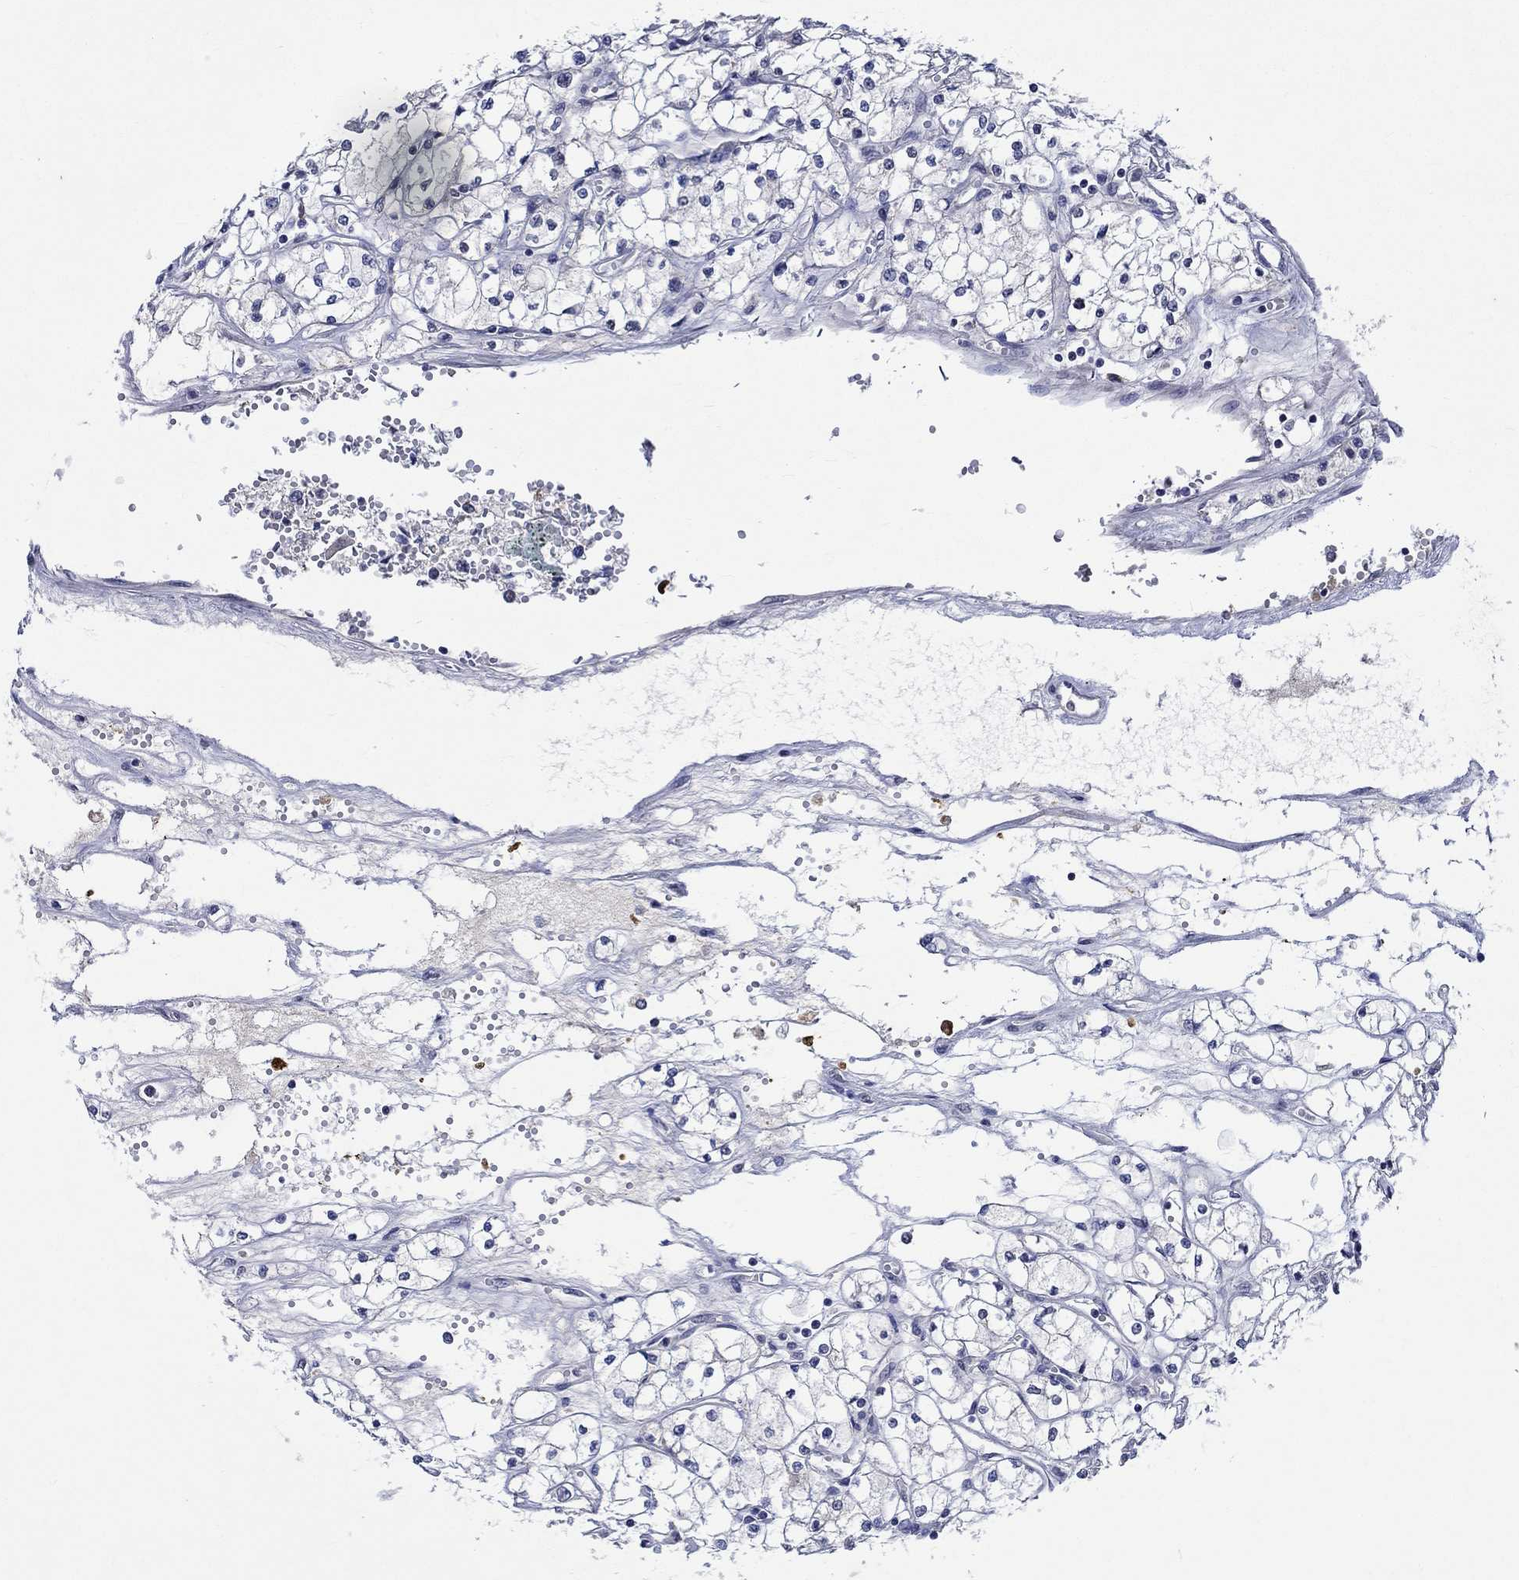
{"staining": {"intensity": "negative", "quantity": "none", "location": "none"}, "tissue": "renal cancer", "cell_type": "Tumor cells", "image_type": "cancer", "snomed": [{"axis": "morphology", "description": "Adenocarcinoma, NOS"}, {"axis": "topography", "description": "Kidney"}], "caption": "Human renal cancer (adenocarcinoma) stained for a protein using IHC exhibits no expression in tumor cells.", "gene": "DDX3Y", "patient": {"sex": "male", "age": 67}}